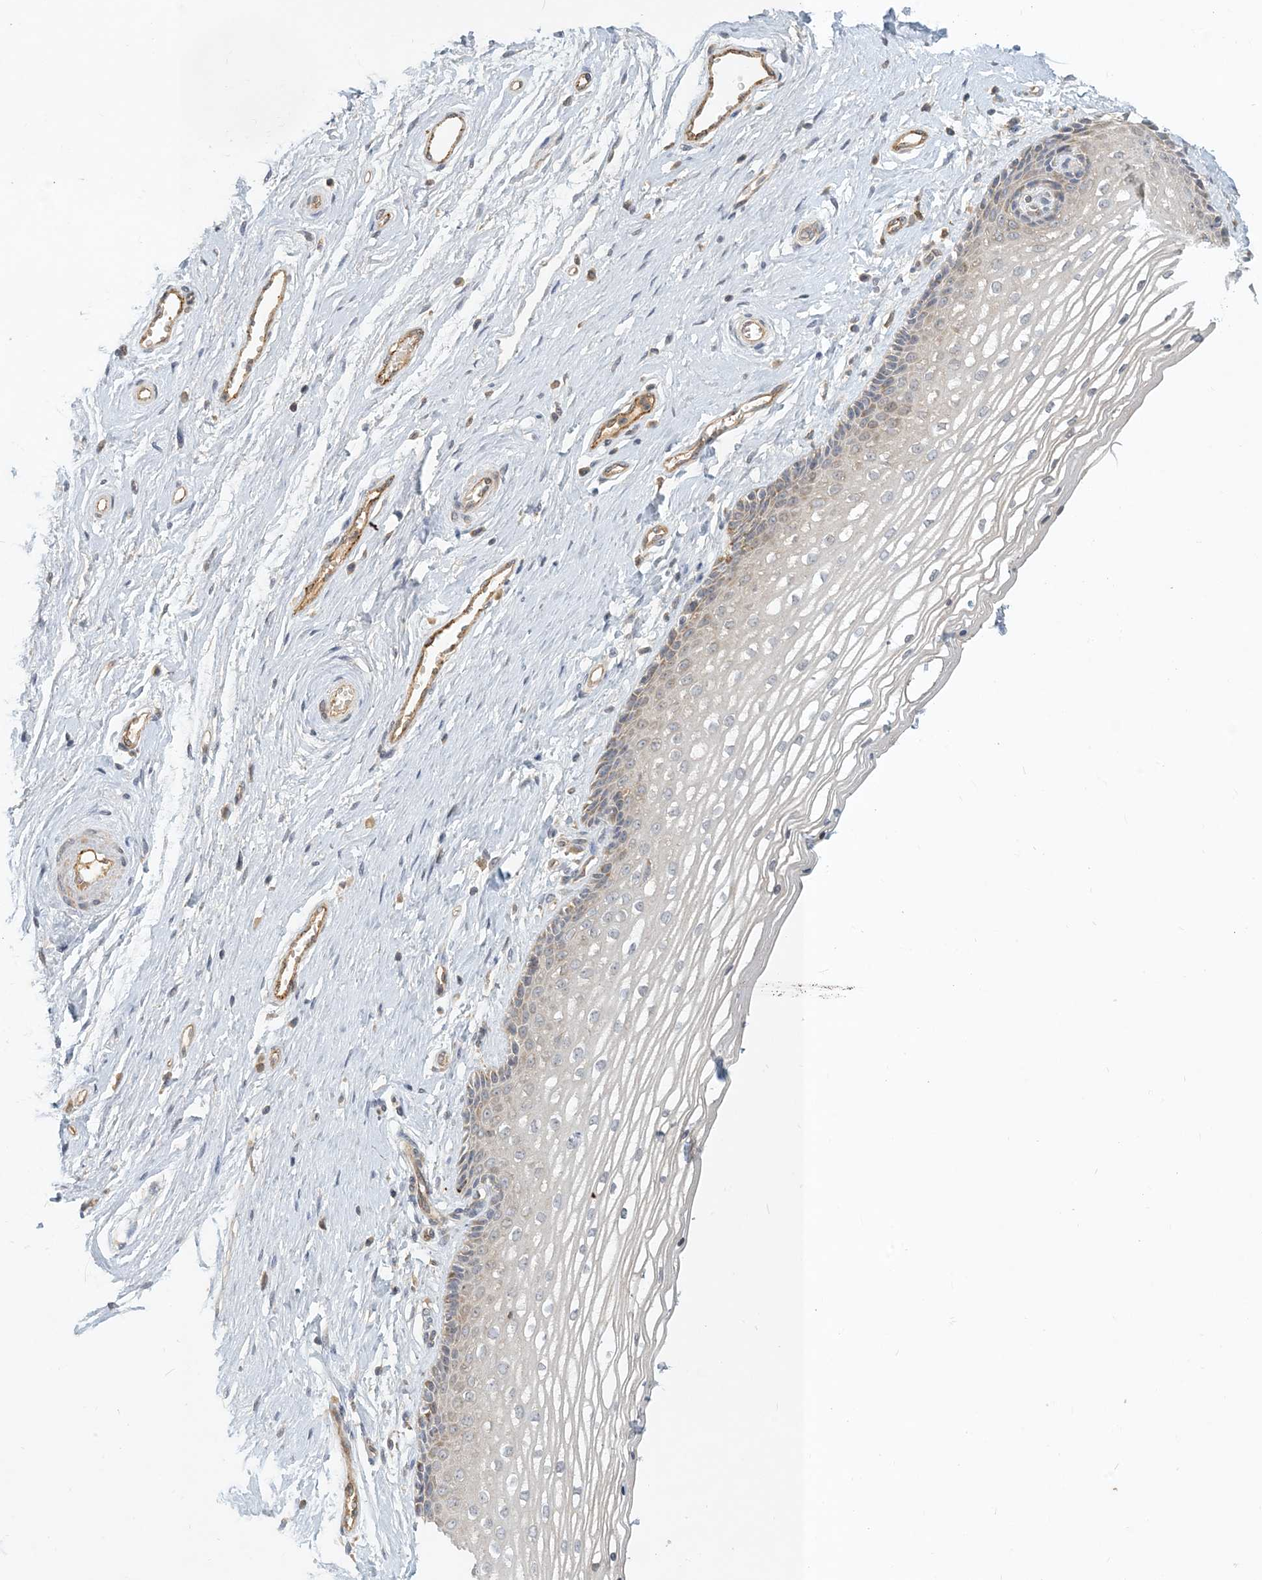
{"staining": {"intensity": "weak", "quantity": "25%-75%", "location": "cytoplasmic/membranous"}, "tissue": "vagina", "cell_type": "Squamous epithelial cells", "image_type": "normal", "snomed": [{"axis": "morphology", "description": "Normal tissue, NOS"}, {"axis": "topography", "description": "Vagina"}], "caption": "Brown immunohistochemical staining in unremarkable human vagina displays weak cytoplasmic/membranous positivity in approximately 25%-75% of squamous epithelial cells.", "gene": "ZBTB3", "patient": {"sex": "female", "age": 46}}